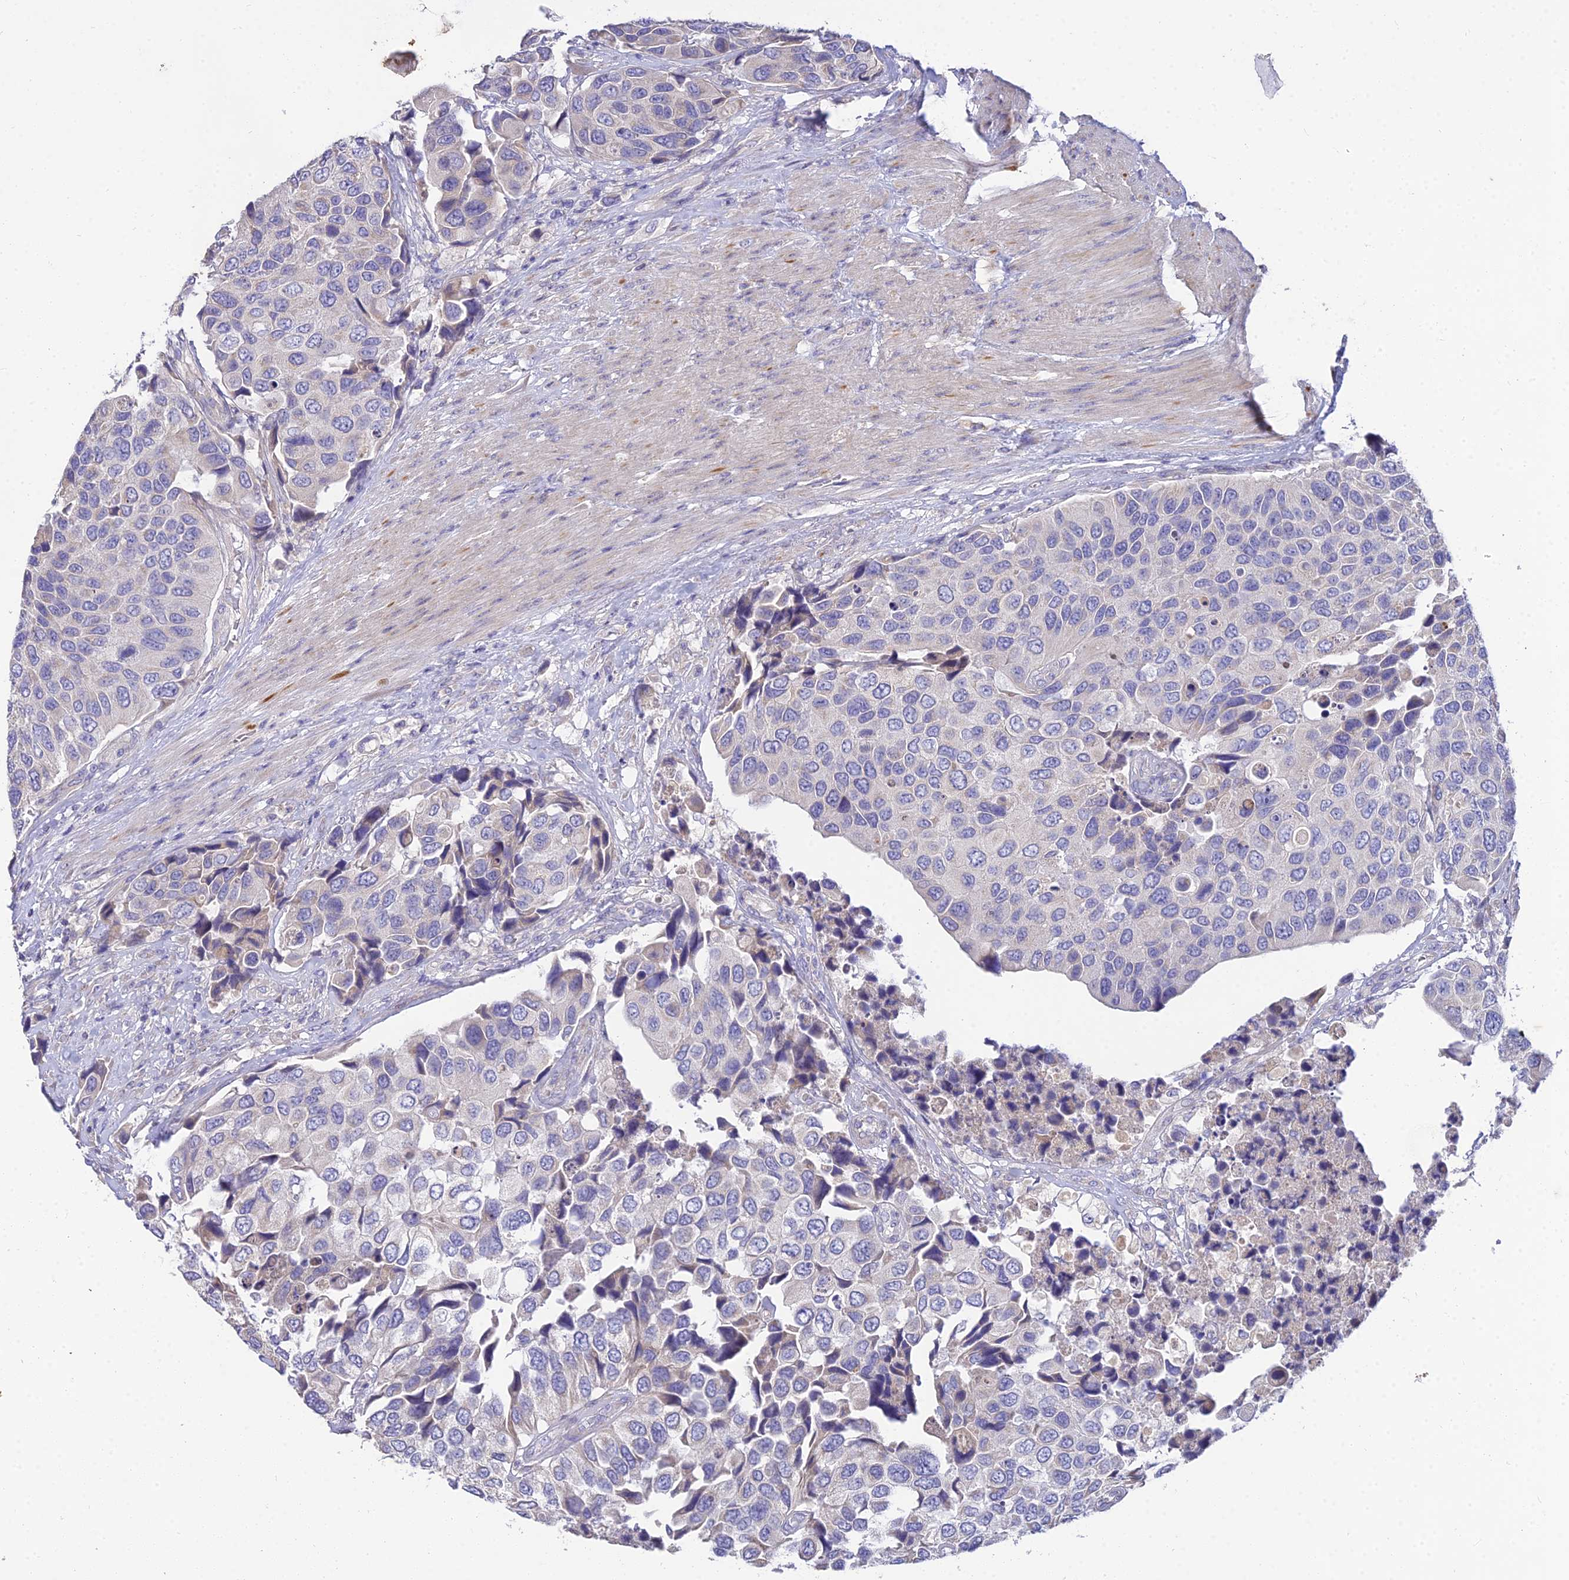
{"staining": {"intensity": "weak", "quantity": "<25%", "location": "cytoplasmic/membranous"}, "tissue": "urothelial cancer", "cell_type": "Tumor cells", "image_type": "cancer", "snomed": [{"axis": "morphology", "description": "Urothelial carcinoma, High grade"}, {"axis": "topography", "description": "Urinary bladder"}], "caption": "A high-resolution histopathology image shows immunohistochemistry staining of urothelial cancer, which displays no significant positivity in tumor cells.", "gene": "ARL8B", "patient": {"sex": "male", "age": 74}}